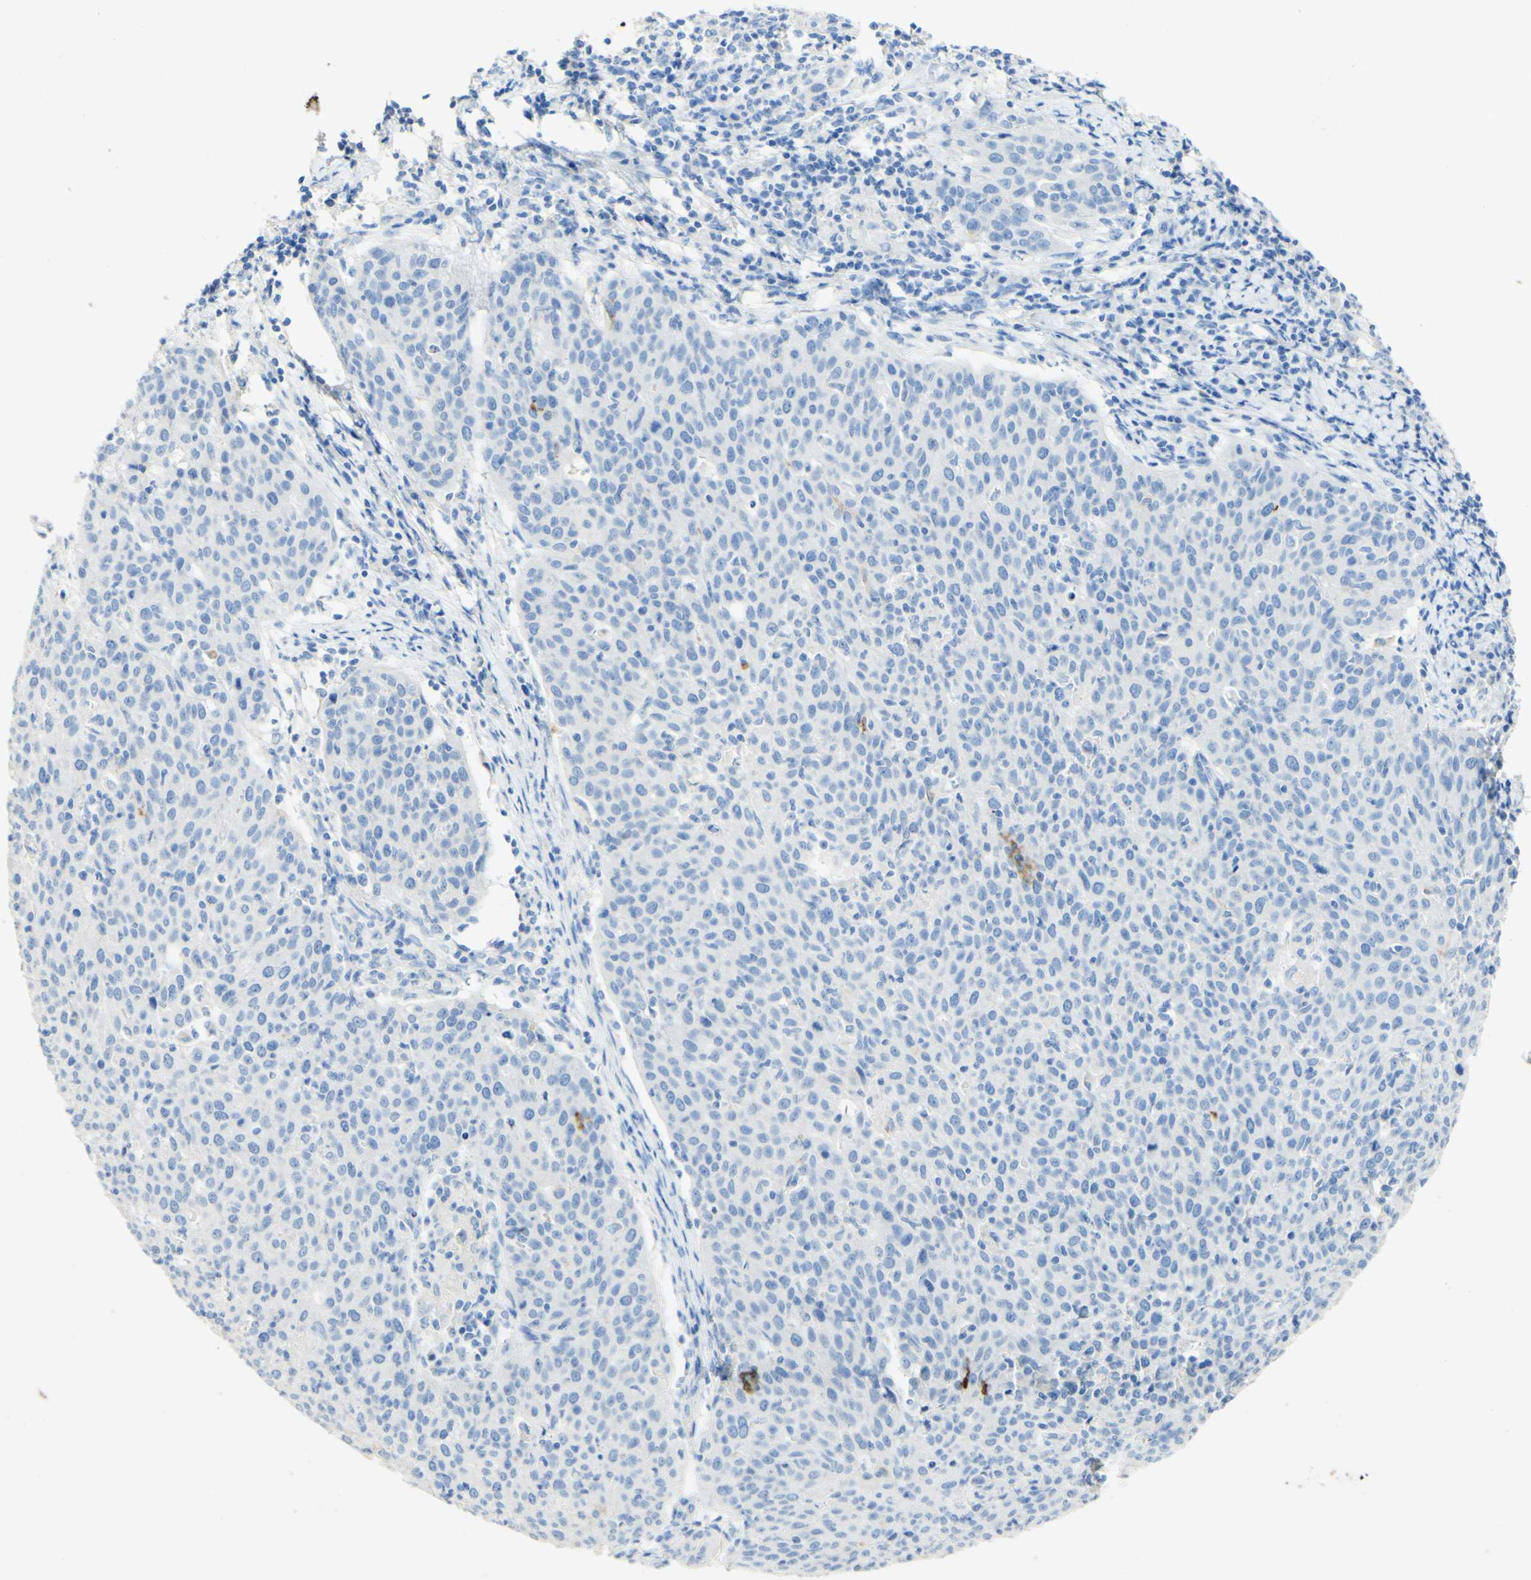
{"staining": {"intensity": "negative", "quantity": "none", "location": "none"}, "tissue": "cervical cancer", "cell_type": "Tumor cells", "image_type": "cancer", "snomed": [{"axis": "morphology", "description": "Squamous cell carcinoma, NOS"}, {"axis": "topography", "description": "Cervix"}], "caption": "Tumor cells are negative for brown protein staining in cervical squamous cell carcinoma.", "gene": "PIGR", "patient": {"sex": "female", "age": 38}}